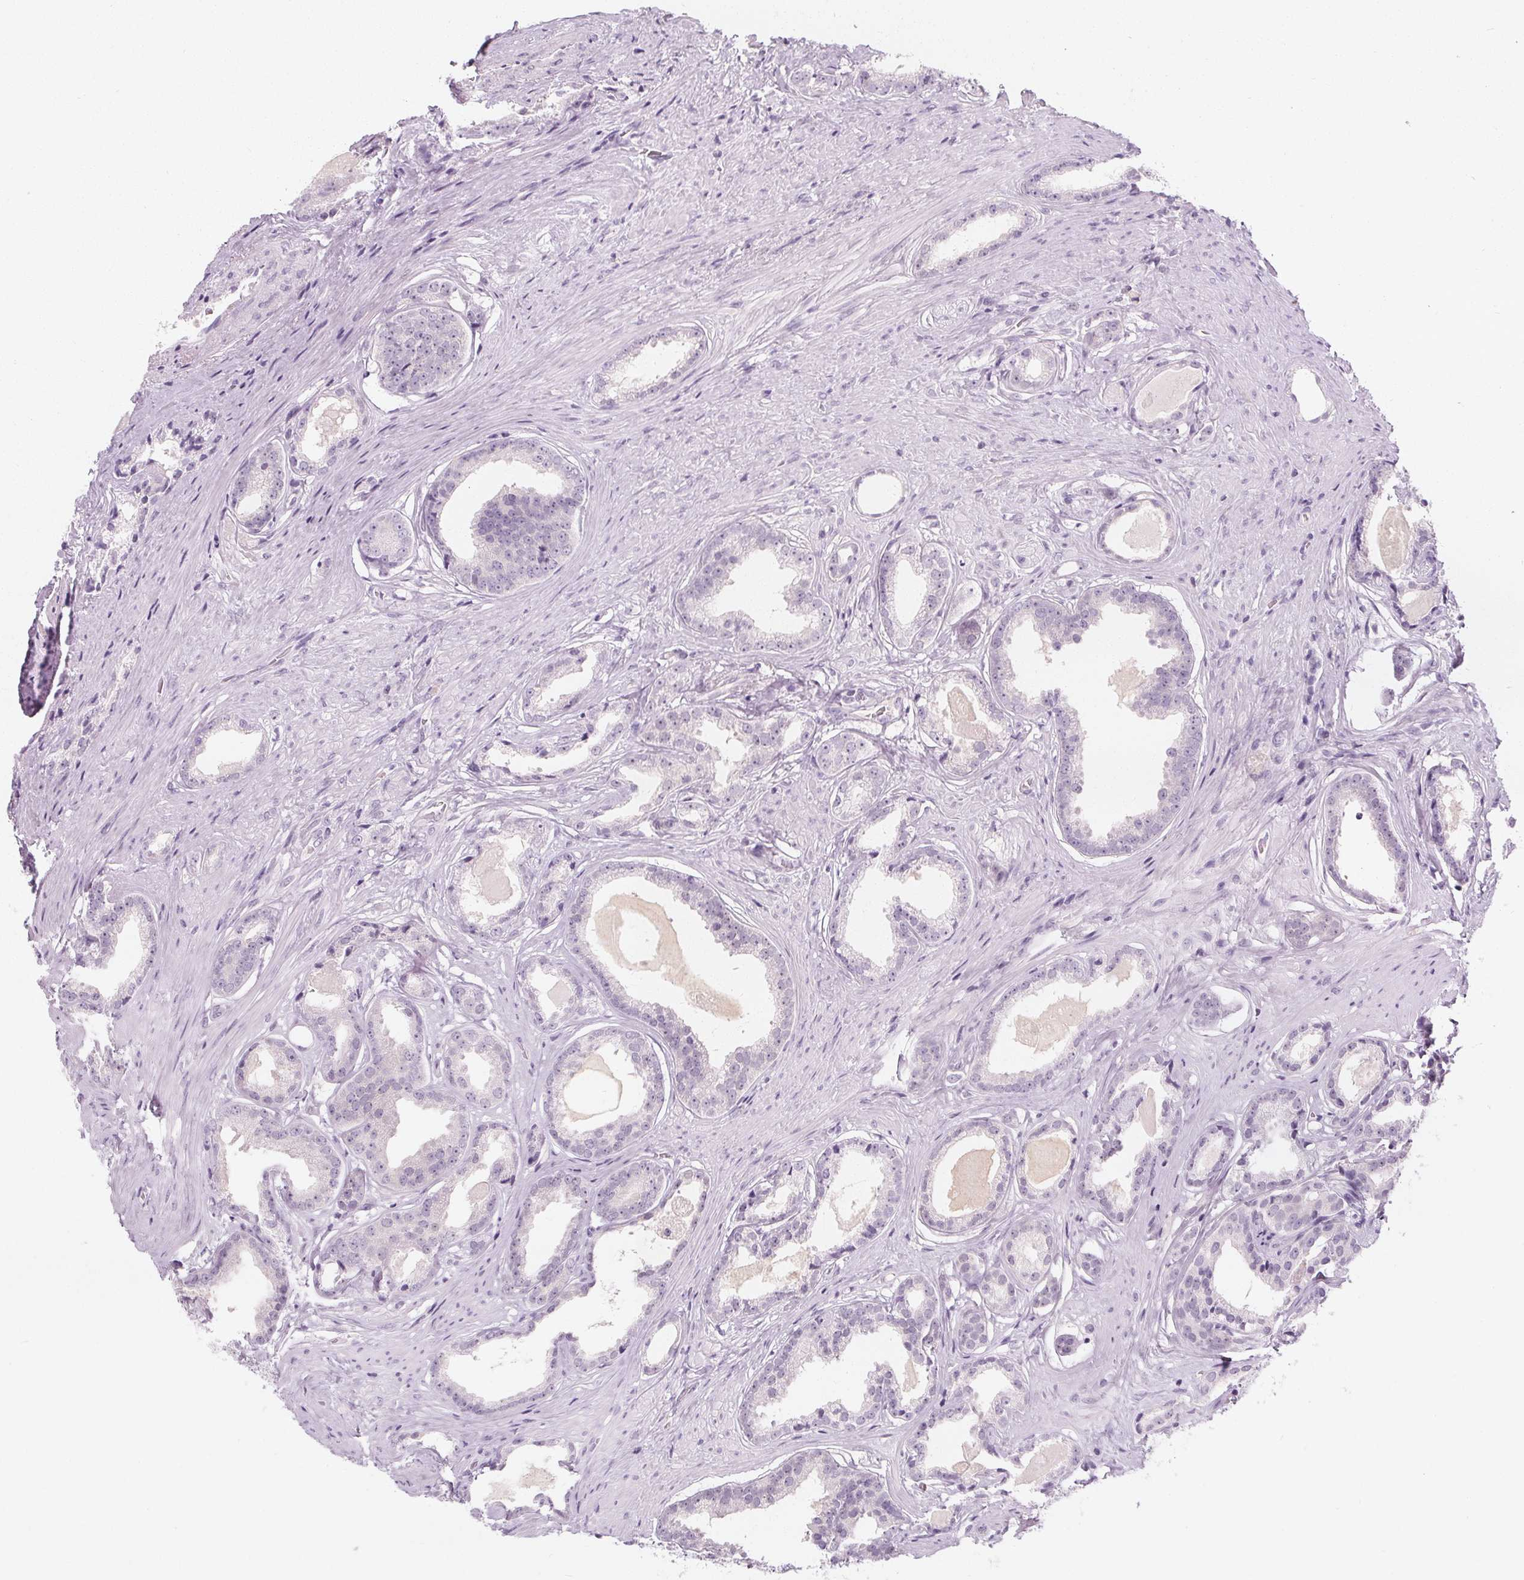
{"staining": {"intensity": "negative", "quantity": "none", "location": "none"}, "tissue": "prostate cancer", "cell_type": "Tumor cells", "image_type": "cancer", "snomed": [{"axis": "morphology", "description": "Adenocarcinoma, Low grade"}, {"axis": "topography", "description": "Prostate"}], "caption": "DAB immunohistochemical staining of adenocarcinoma (low-grade) (prostate) displays no significant staining in tumor cells. Nuclei are stained in blue.", "gene": "UGP2", "patient": {"sex": "male", "age": 65}}